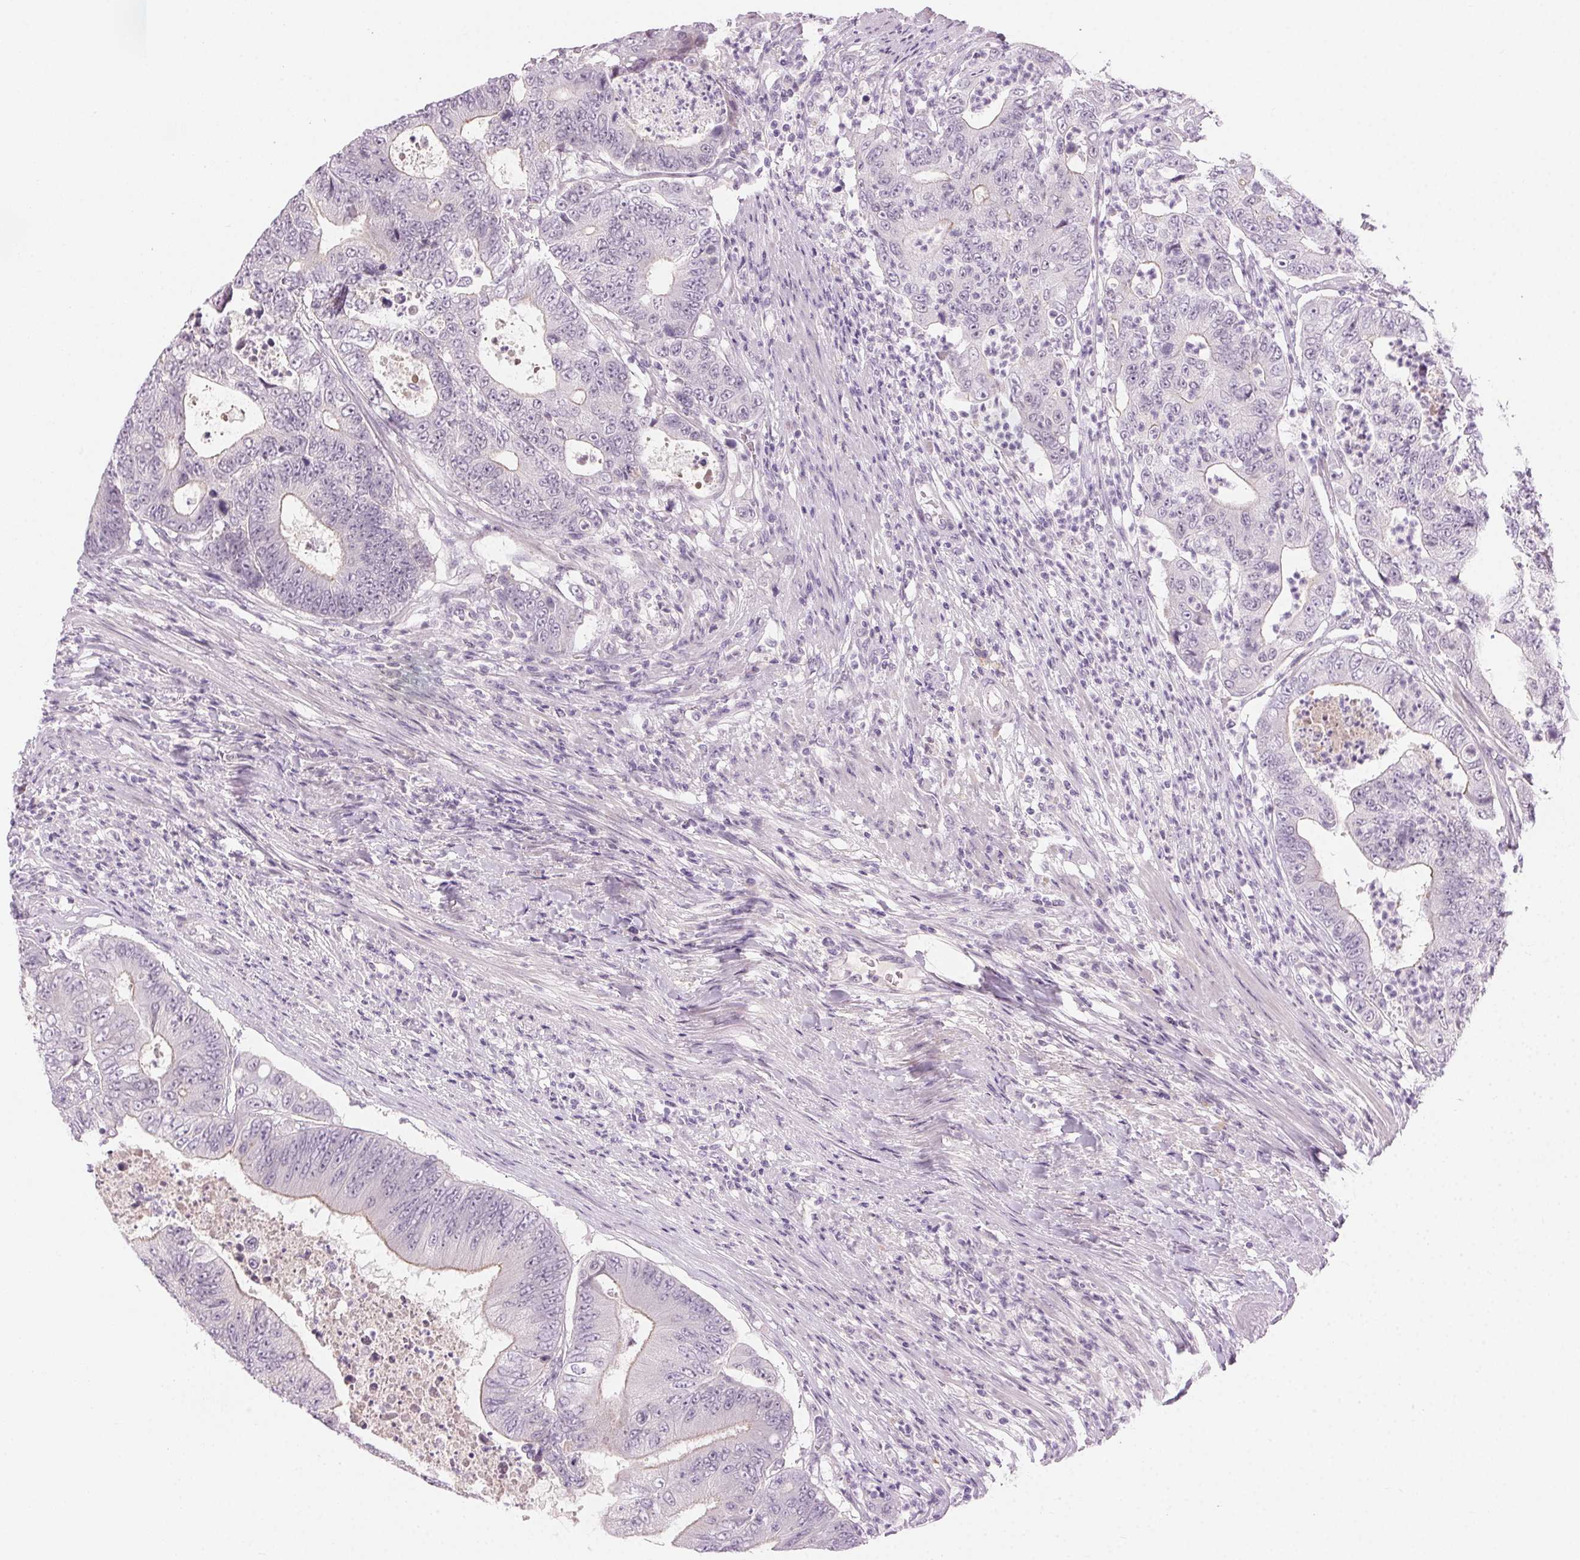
{"staining": {"intensity": "negative", "quantity": "none", "location": "none"}, "tissue": "colorectal cancer", "cell_type": "Tumor cells", "image_type": "cancer", "snomed": [{"axis": "morphology", "description": "Adenocarcinoma, NOS"}, {"axis": "topography", "description": "Colon"}], "caption": "A high-resolution histopathology image shows immunohistochemistry (IHC) staining of colorectal cancer (adenocarcinoma), which reveals no significant staining in tumor cells.", "gene": "HSF5", "patient": {"sex": "female", "age": 48}}